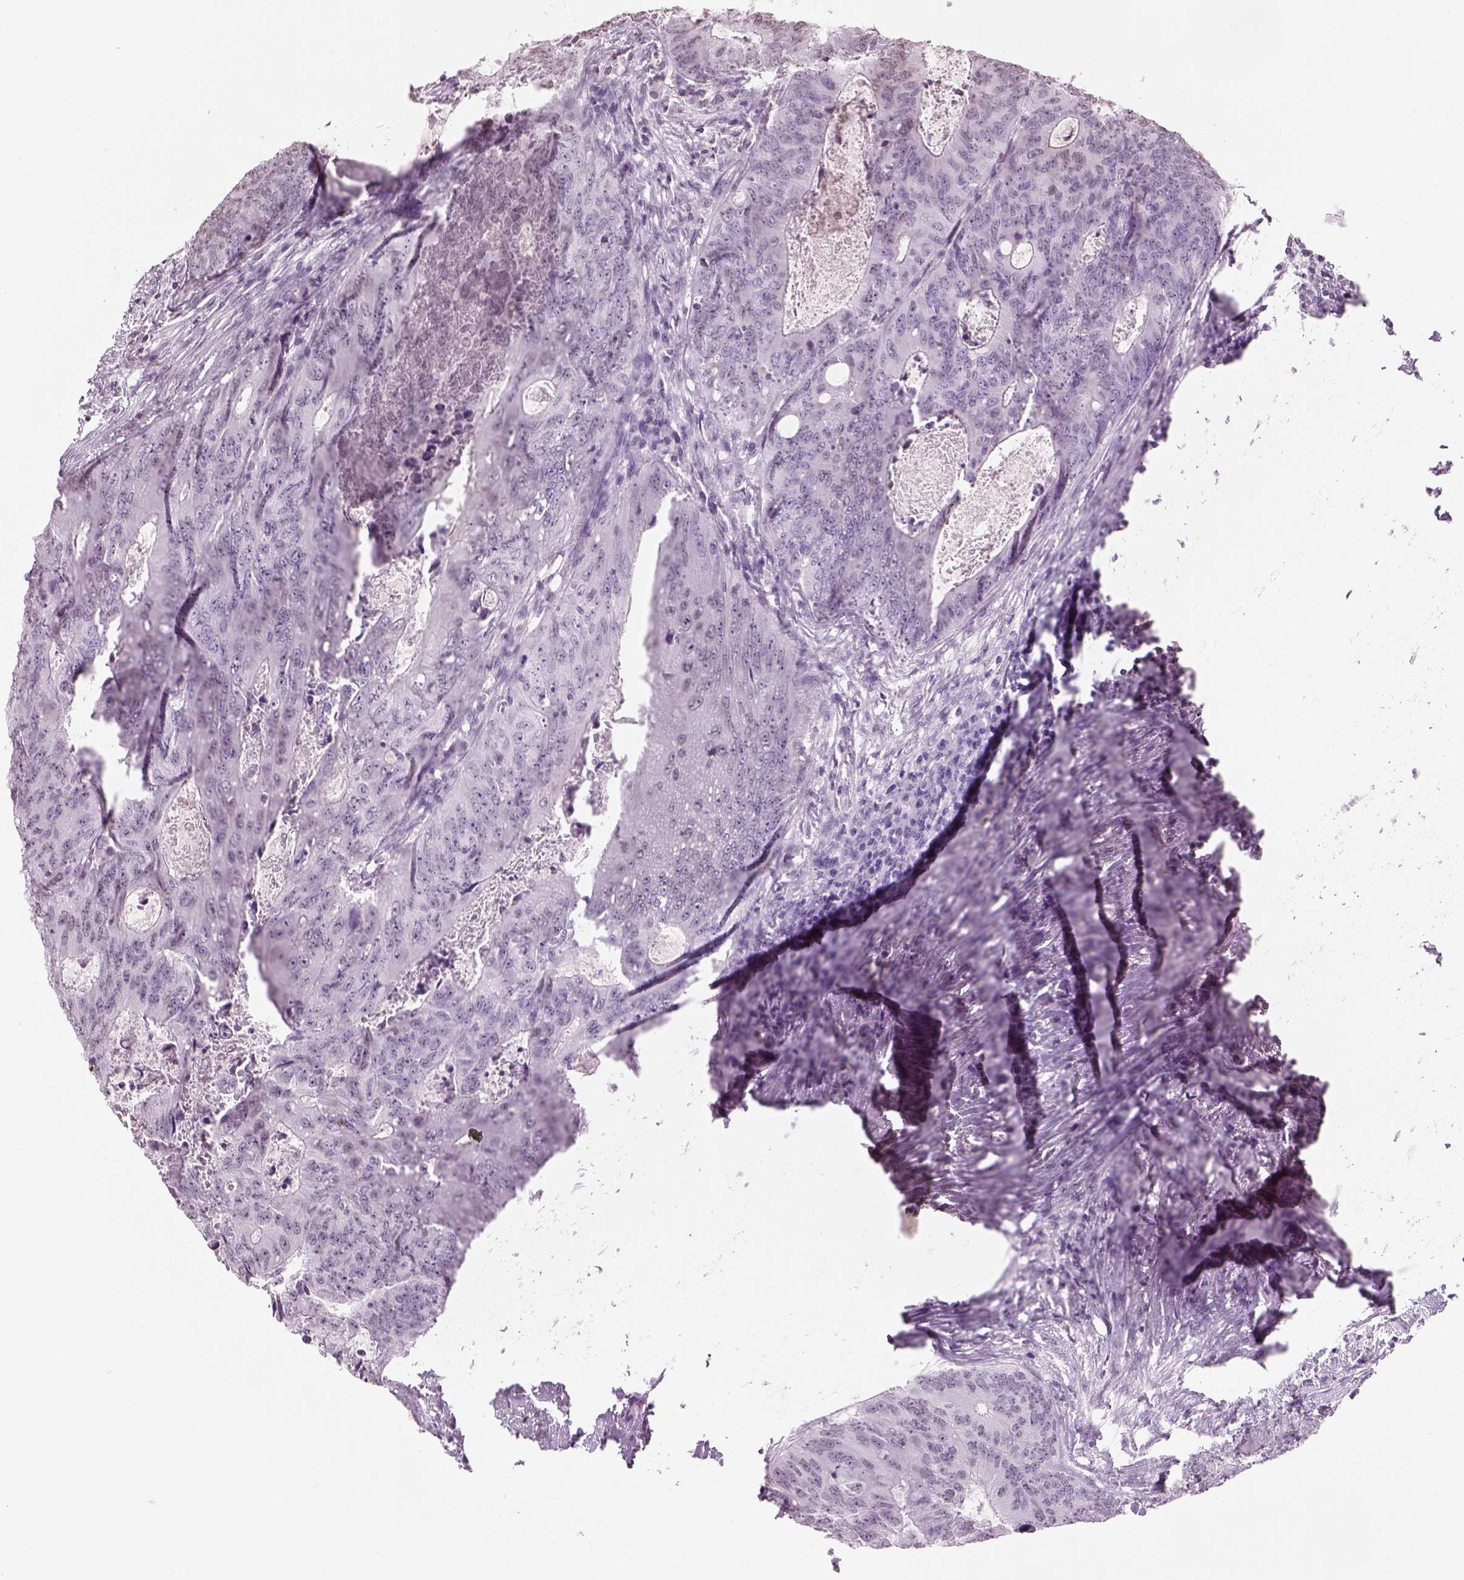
{"staining": {"intensity": "negative", "quantity": "none", "location": "none"}, "tissue": "colorectal cancer", "cell_type": "Tumor cells", "image_type": "cancer", "snomed": [{"axis": "morphology", "description": "Adenocarcinoma, NOS"}, {"axis": "topography", "description": "Colon"}], "caption": "This micrograph is of colorectal adenocarcinoma stained with immunohistochemistry (IHC) to label a protein in brown with the nuclei are counter-stained blue. There is no positivity in tumor cells.", "gene": "BARHL1", "patient": {"sex": "male", "age": 67}}